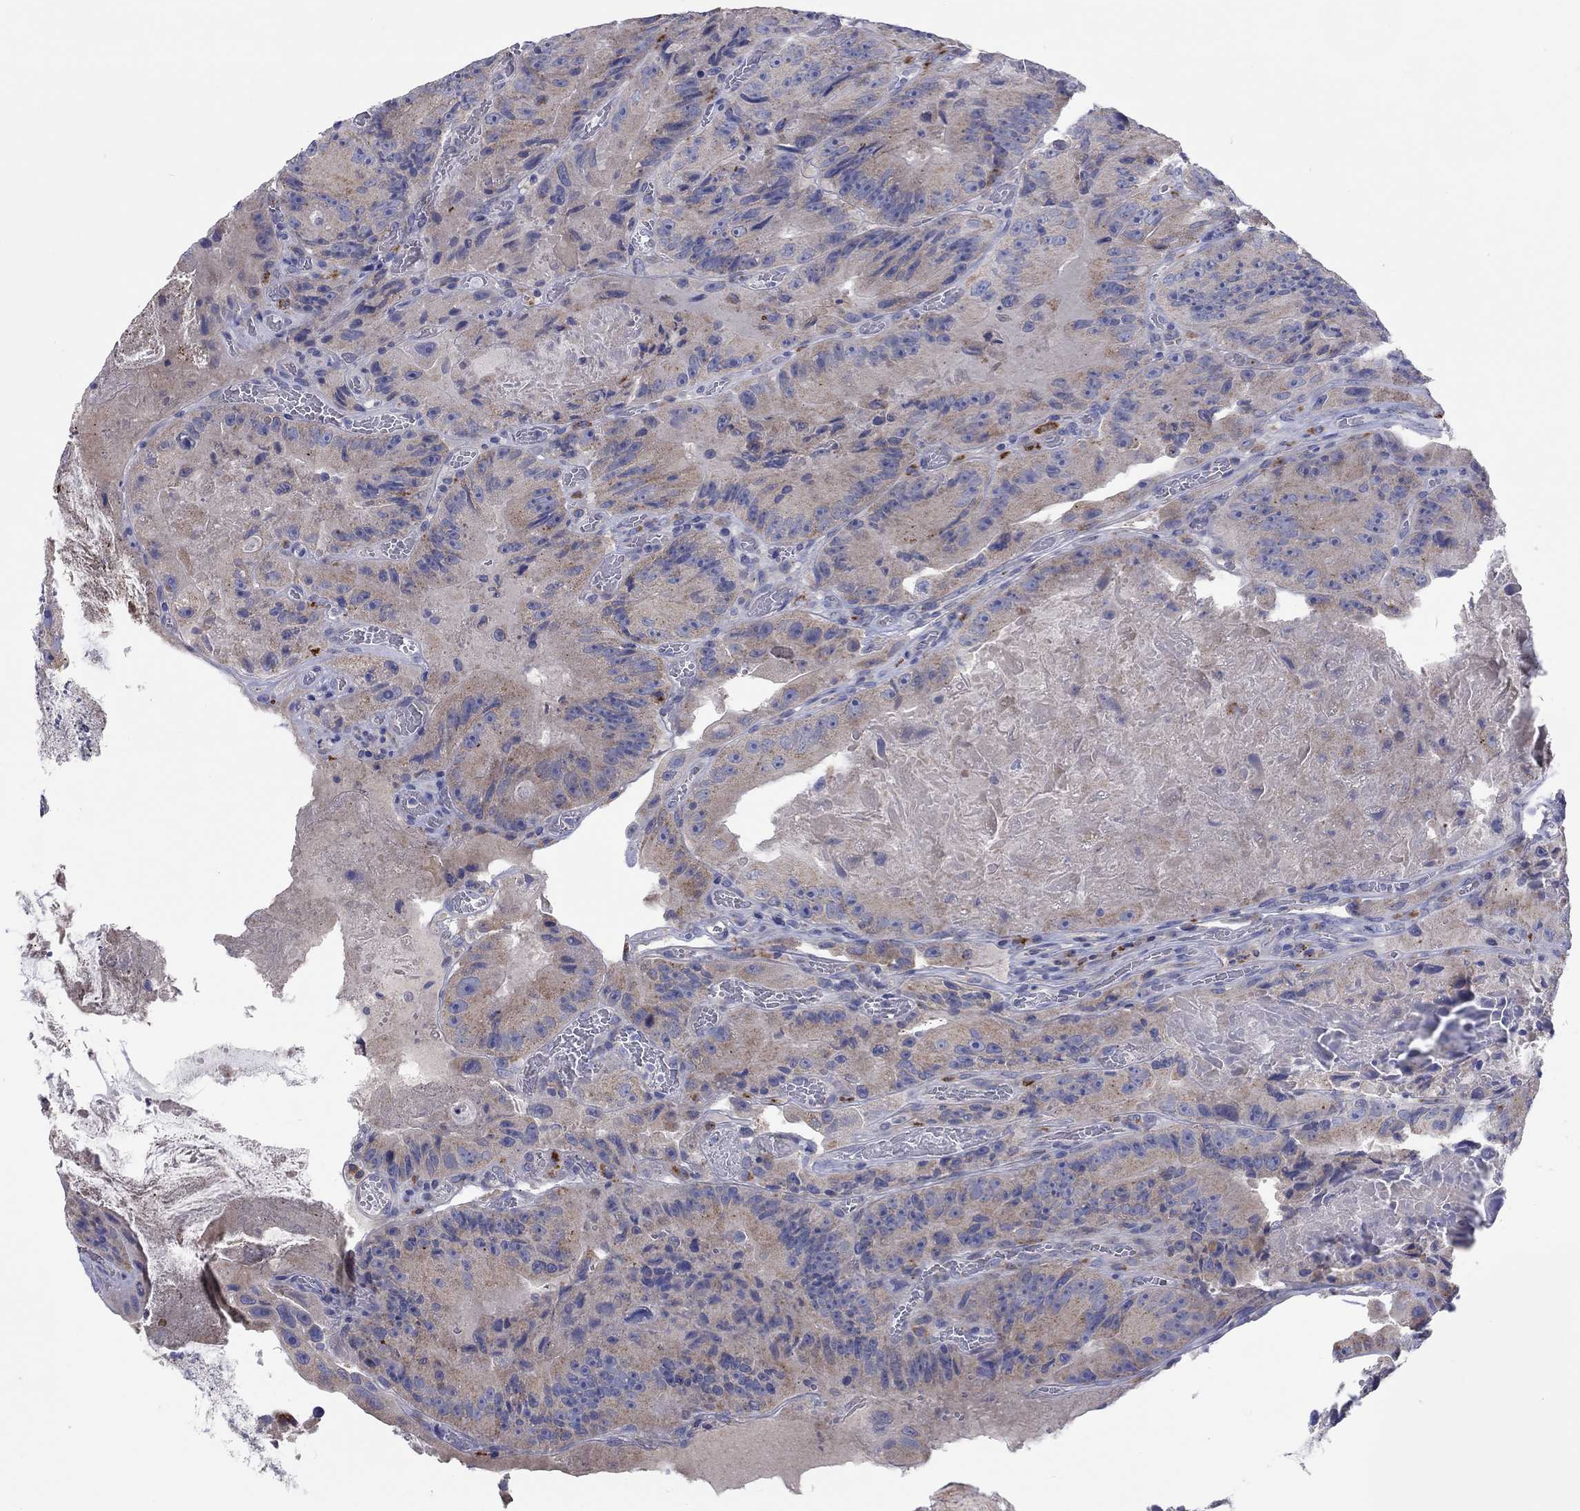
{"staining": {"intensity": "weak", "quantity": ">75%", "location": "cytoplasmic/membranous"}, "tissue": "colorectal cancer", "cell_type": "Tumor cells", "image_type": "cancer", "snomed": [{"axis": "morphology", "description": "Adenocarcinoma, NOS"}, {"axis": "topography", "description": "Colon"}], "caption": "Immunohistochemical staining of colorectal cancer exhibits low levels of weak cytoplasmic/membranous protein staining in about >75% of tumor cells. Nuclei are stained in blue.", "gene": "BCO2", "patient": {"sex": "female", "age": 86}}